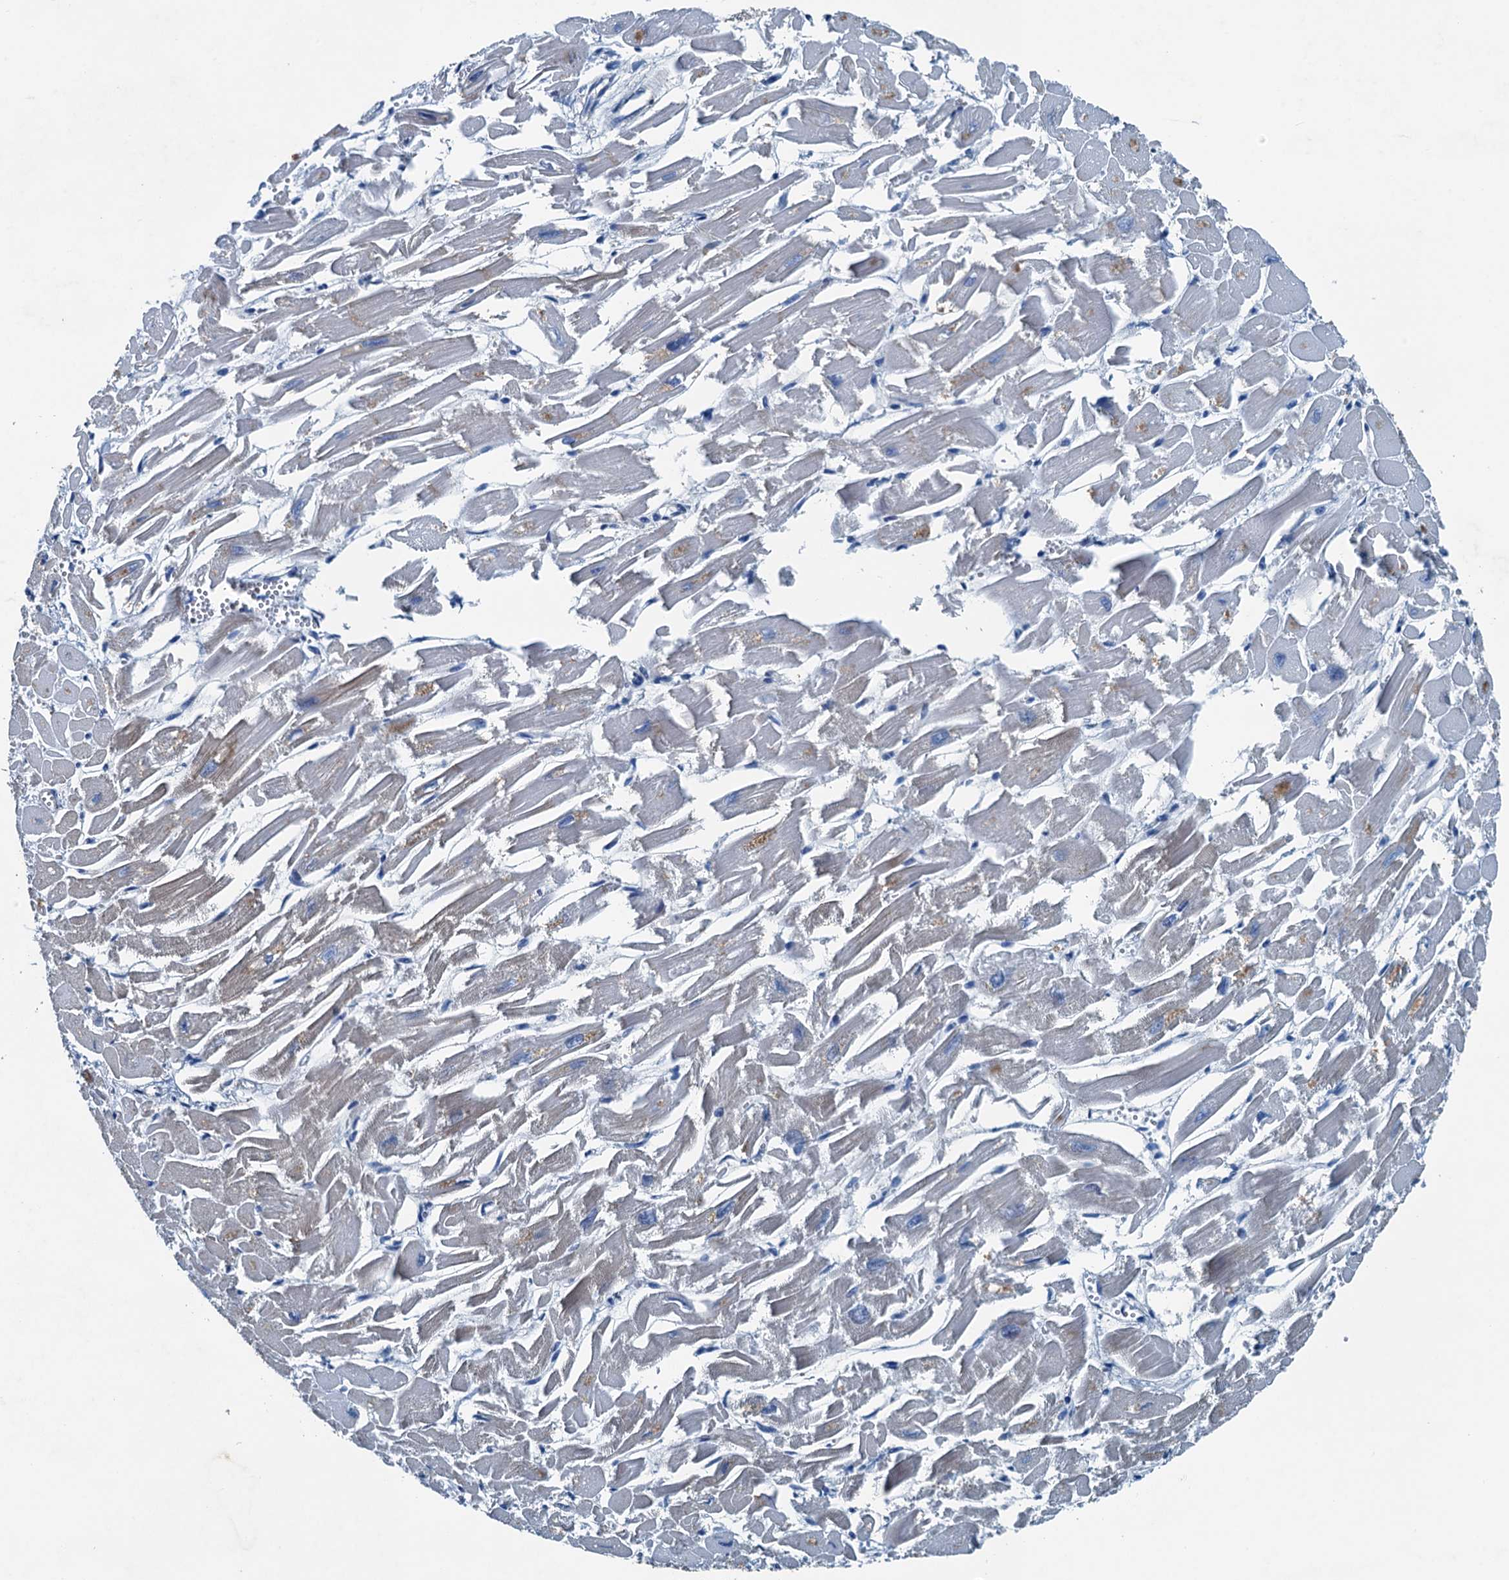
{"staining": {"intensity": "negative", "quantity": "none", "location": "none"}, "tissue": "heart muscle", "cell_type": "Cardiomyocytes", "image_type": "normal", "snomed": [{"axis": "morphology", "description": "Normal tissue, NOS"}, {"axis": "topography", "description": "Heart"}], "caption": "Immunohistochemistry micrograph of benign human heart muscle stained for a protein (brown), which demonstrates no staining in cardiomyocytes.", "gene": "RAB3IL1", "patient": {"sex": "male", "age": 54}}